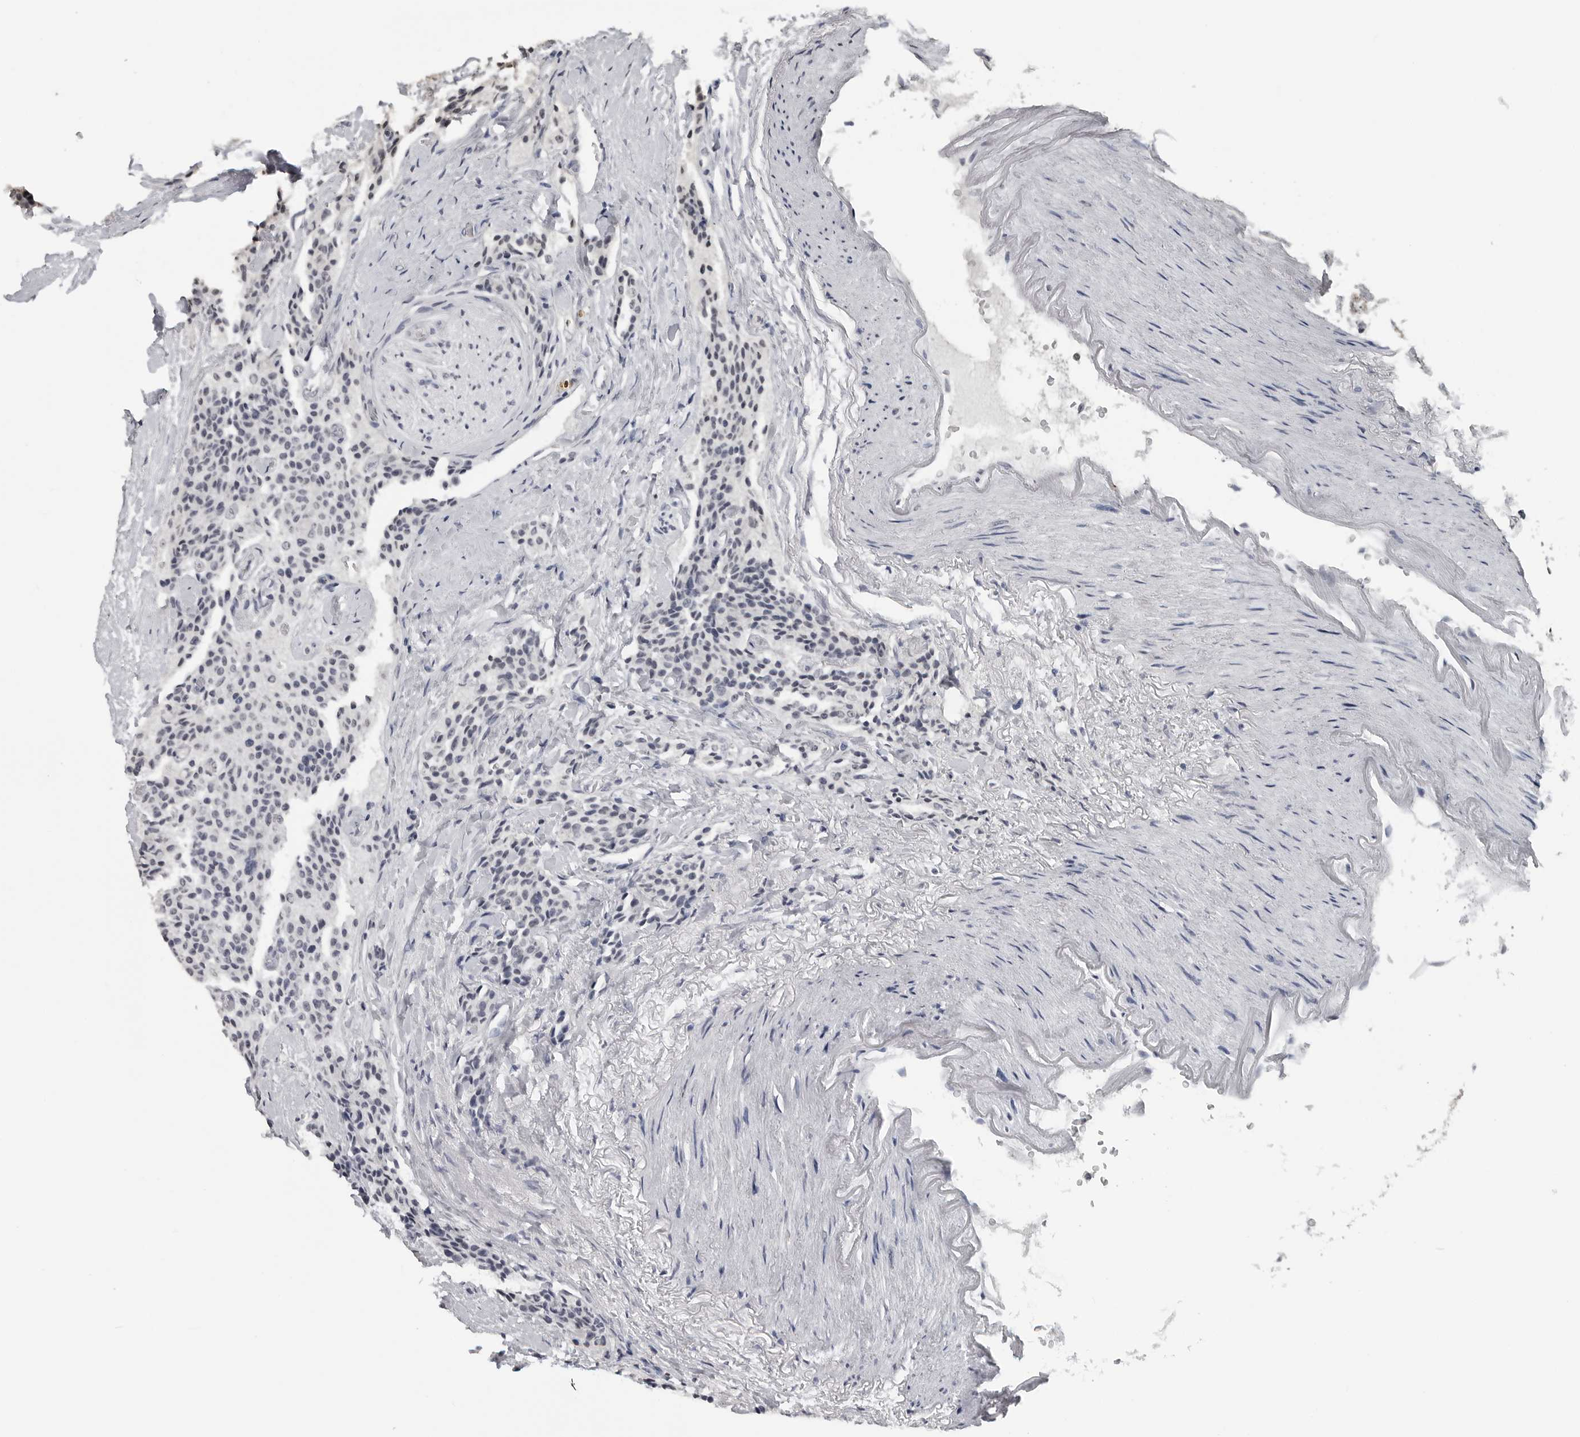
{"staining": {"intensity": "negative", "quantity": "none", "location": "none"}, "tissue": "carcinoid", "cell_type": "Tumor cells", "image_type": "cancer", "snomed": [{"axis": "morphology", "description": "Carcinoid, malignant, NOS"}, {"axis": "topography", "description": "Colon"}], "caption": "Immunohistochemistry photomicrograph of human malignant carcinoid stained for a protein (brown), which exhibits no positivity in tumor cells.", "gene": "DDX54", "patient": {"sex": "female", "age": 61}}